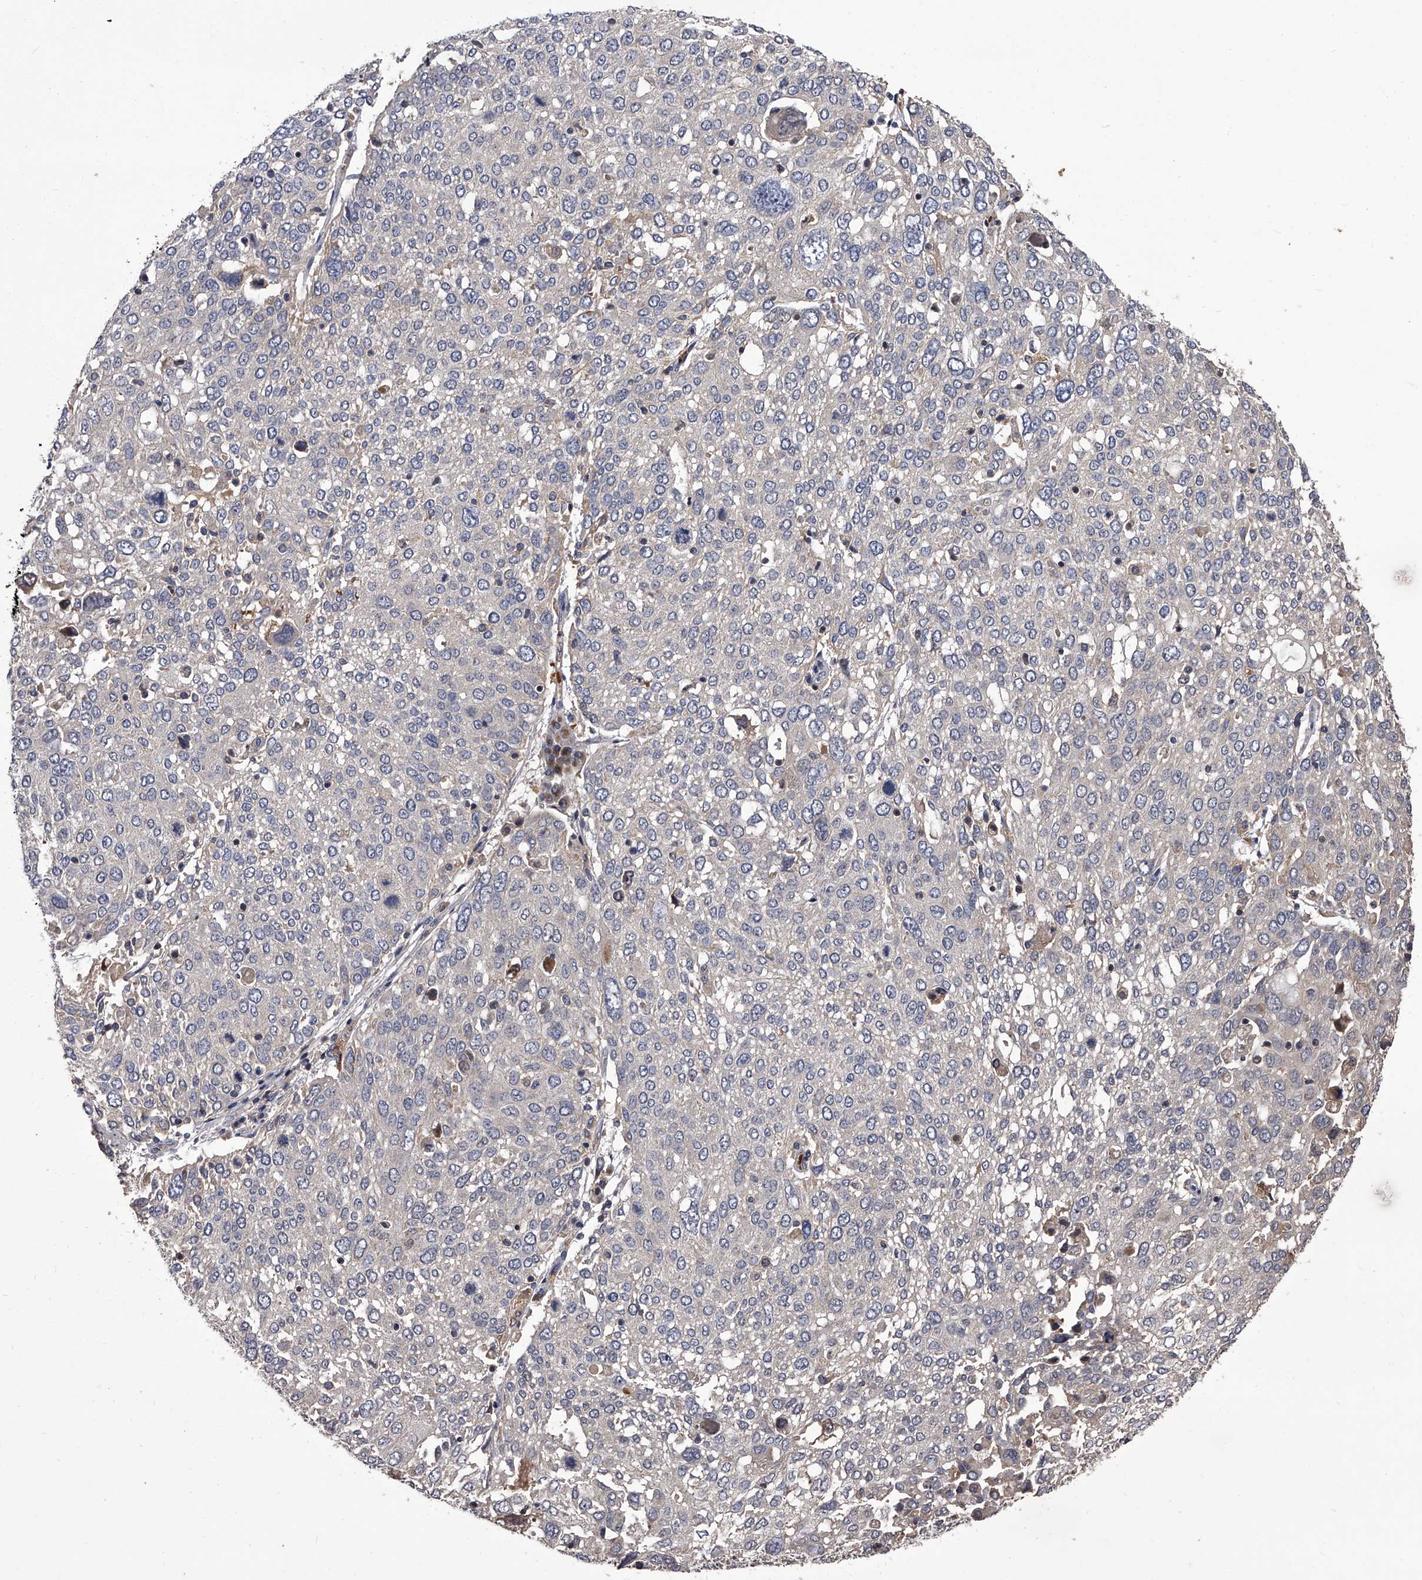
{"staining": {"intensity": "negative", "quantity": "none", "location": "none"}, "tissue": "lung cancer", "cell_type": "Tumor cells", "image_type": "cancer", "snomed": [{"axis": "morphology", "description": "Squamous cell carcinoma, NOS"}, {"axis": "topography", "description": "Lung"}], "caption": "A high-resolution histopathology image shows IHC staining of lung squamous cell carcinoma, which displays no significant expression in tumor cells.", "gene": "STK36", "patient": {"sex": "male", "age": 65}}